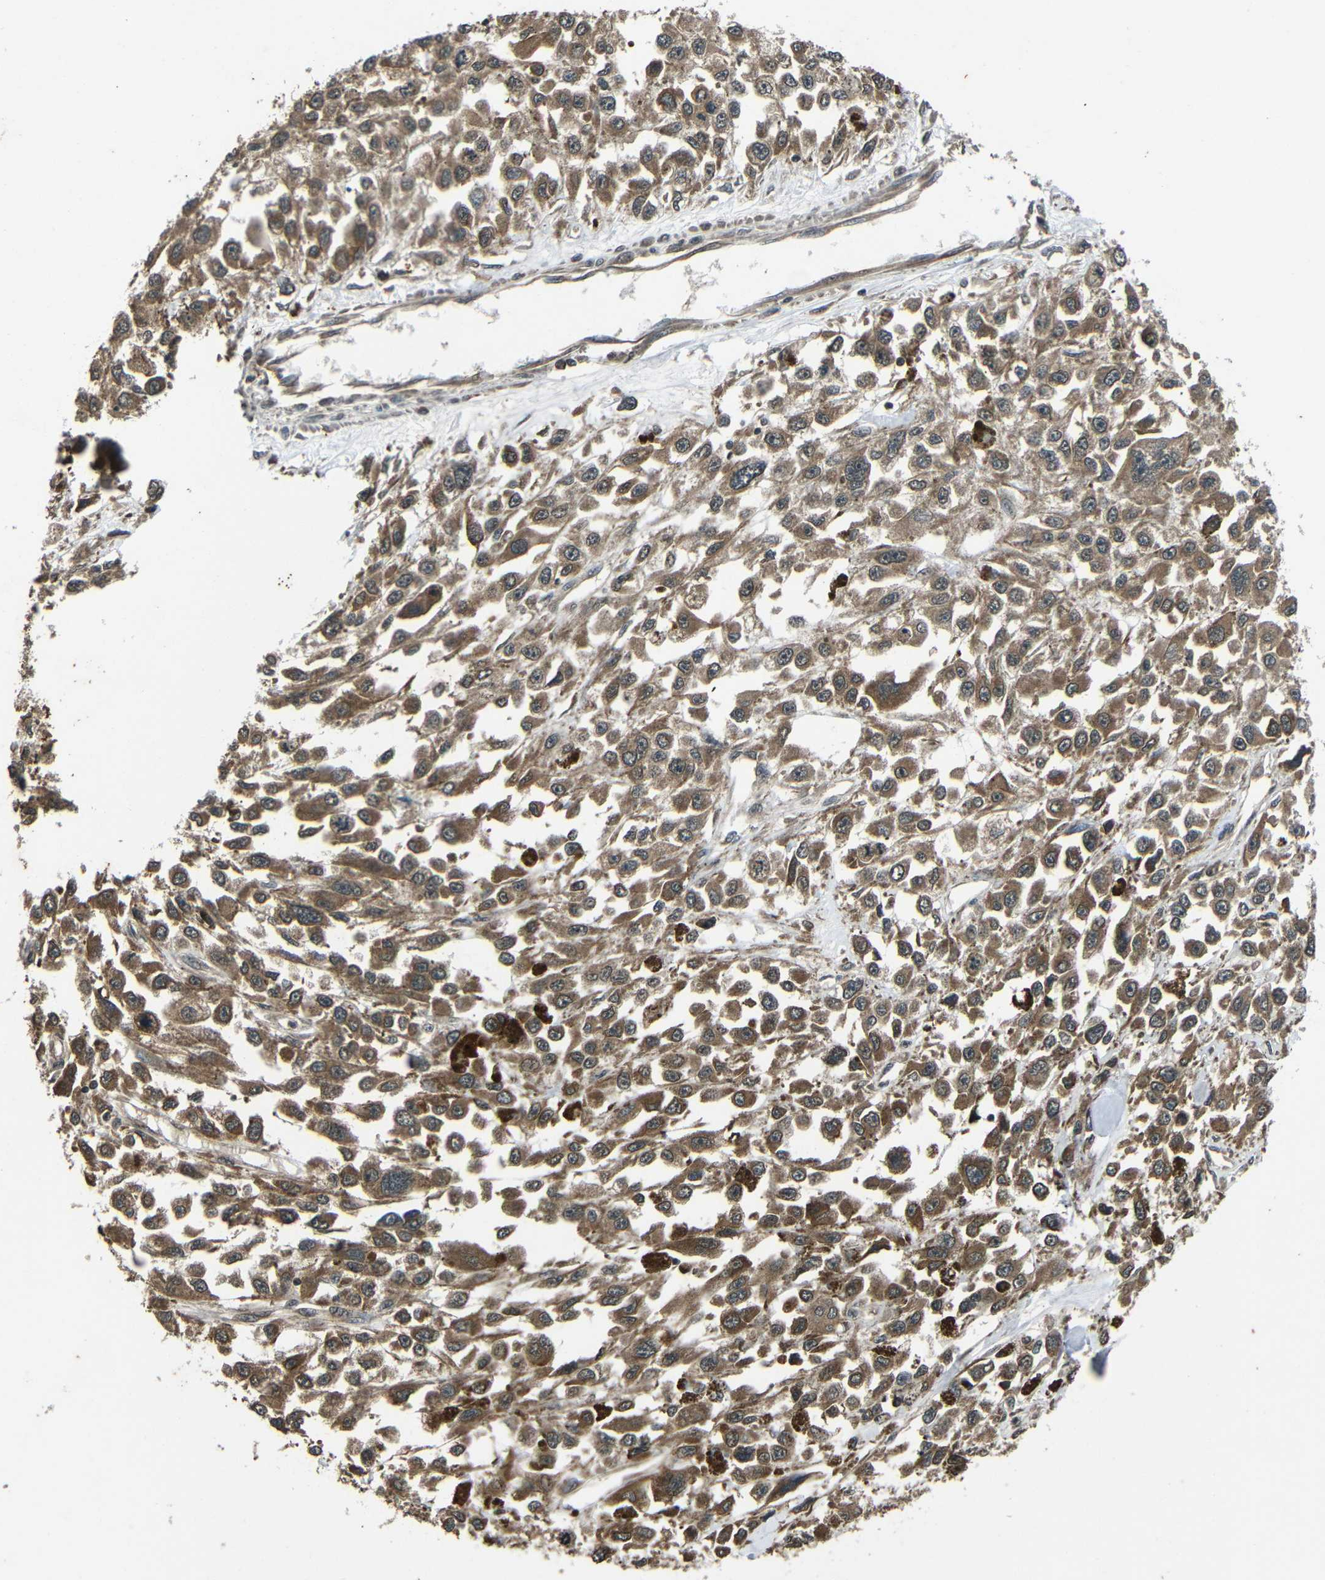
{"staining": {"intensity": "moderate", "quantity": ">75%", "location": "cytoplasmic/membranous"}, "tissue": "melanoma", "cell_type": "Tumor cells", "image_type": "cancer", "snomed": [{"axis": "morphology", "description": "Malignant melanoma, Metastatic site"}, {"axis": "topography", "description": "Lymph node"}], "caption": "Moderate cytoplasmic/membranous positivity is present in about >75% of tumor cells in malignant melanoma (metastatic site). Nuclei are stained in blue.", "gene": "PLK2", "patient": {"sex": "male", "age": 59}}